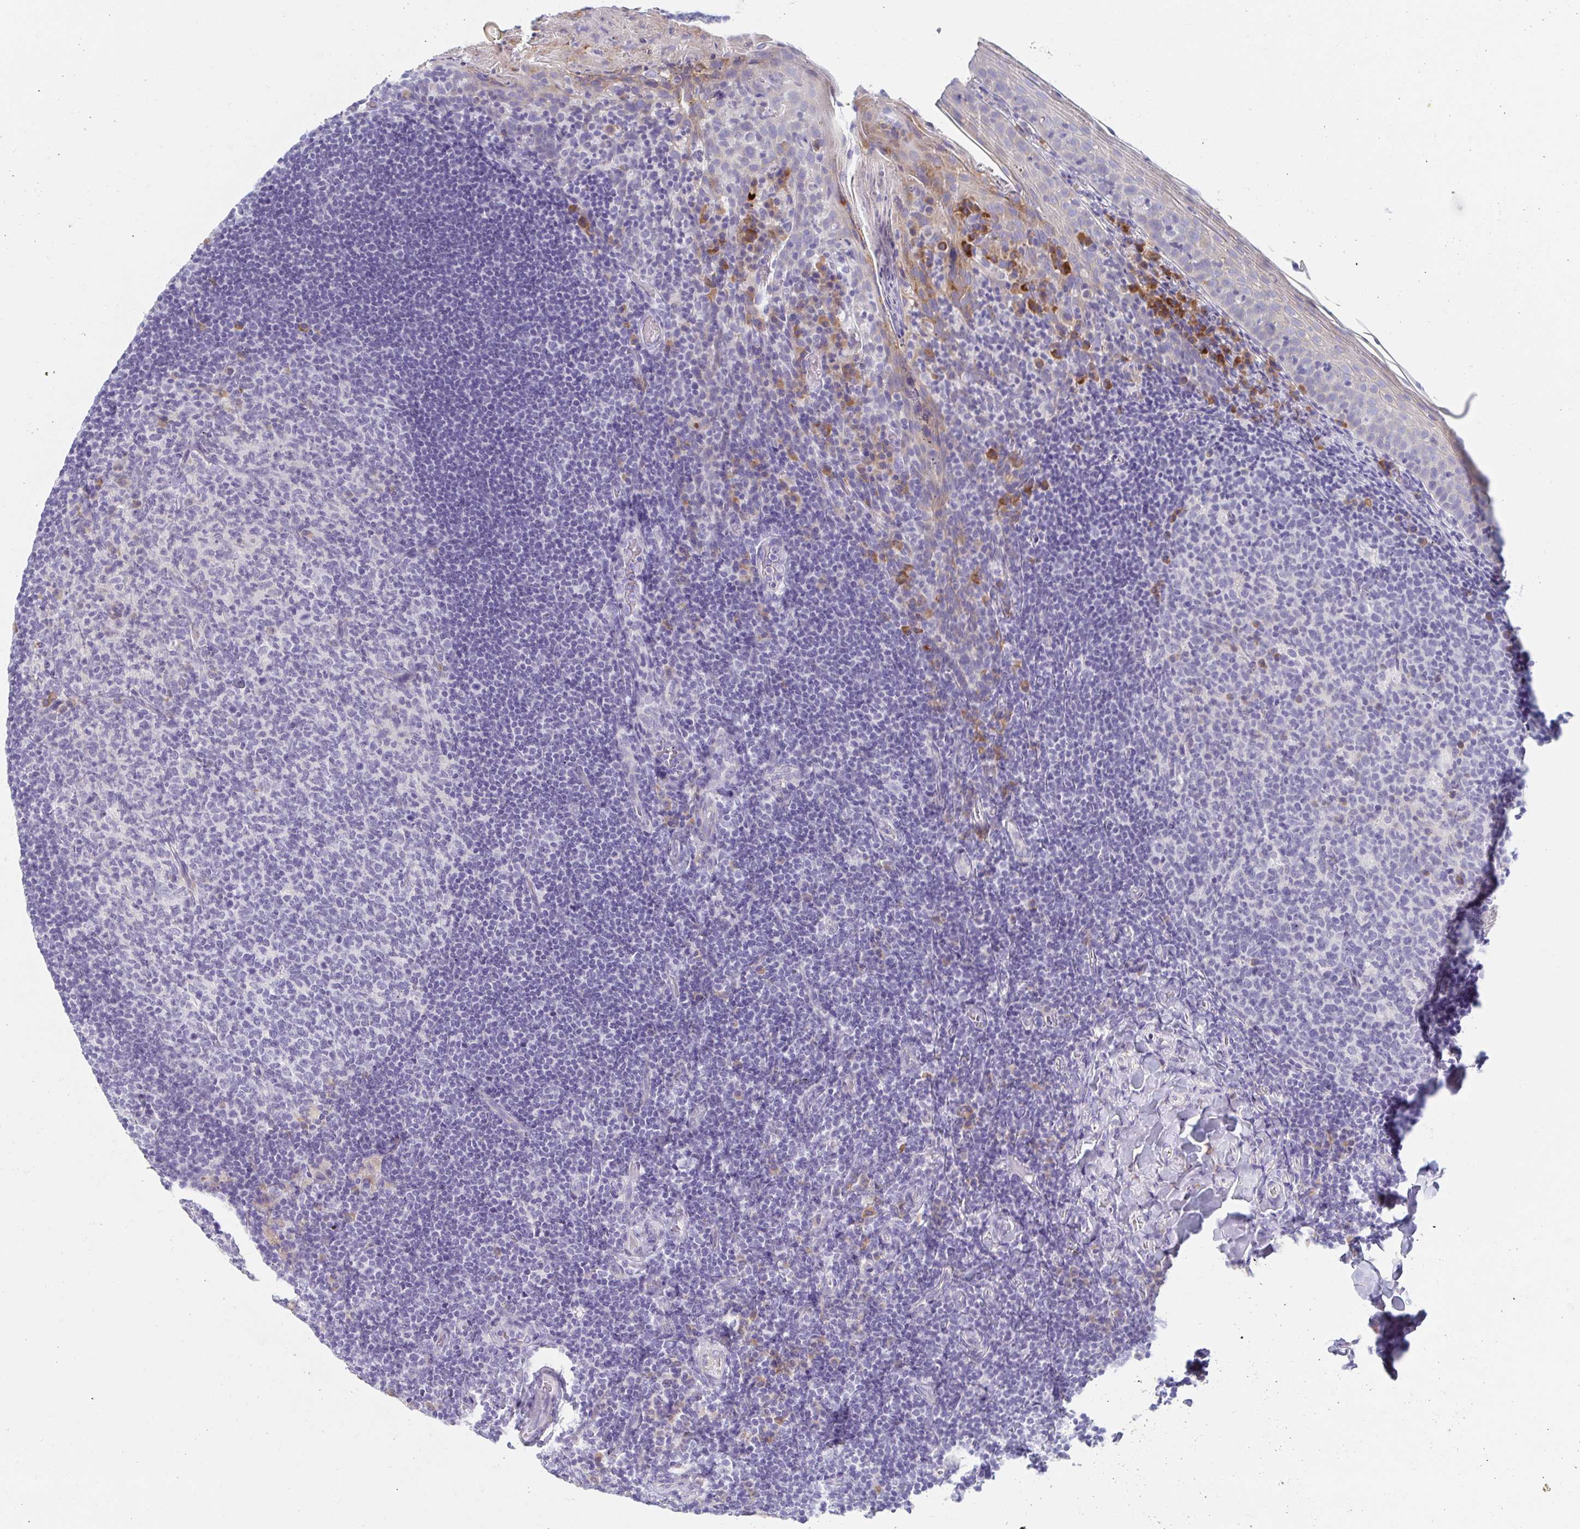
{"staining": {"intensity": "weak", "quantity": "<25%", "location": "cytoplasmic/membranous"}, "tissue": "tonsil", "cell_type": "Germinal center cells", "image_type": "normal", "snomed": [{"axis": "morphology", "description": "Normal tissue, NOS"}, {"axis": "topography", "description": "Tonsil"}], "caption": "Benign tonsil was stained to show a protein in brown. There is no significant staining in germinal center cells. (Stains: DAB IHC with hematoxylin counter stain, Microscopy: brightfield microscopy at high magnification).", "gene": "MYLK2", "patient": {"sex": "female", "age": 10}}